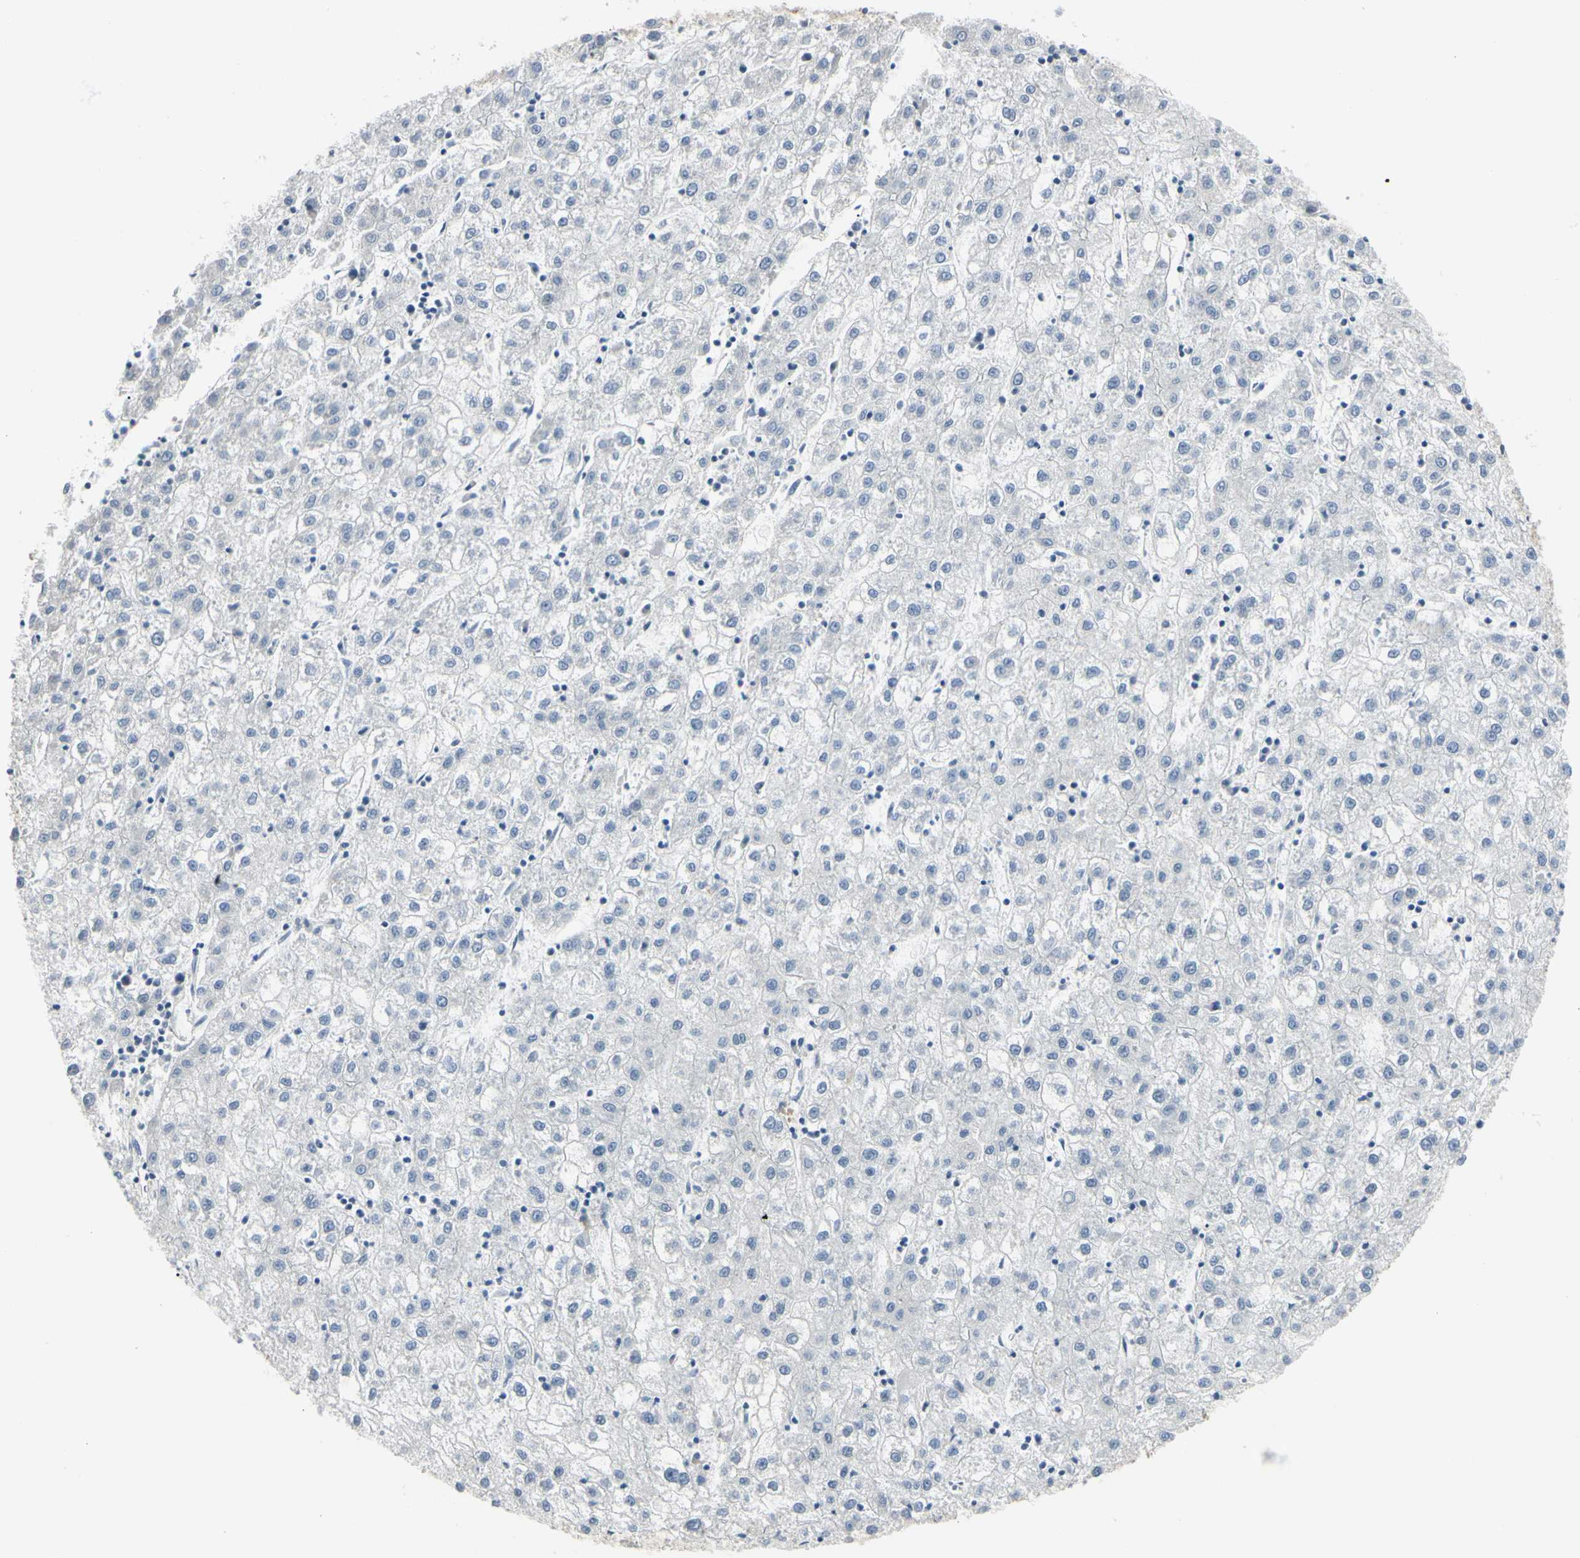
{"staining": {"intensity": "negative", "quantity": "none", "location": "none"}, "tissue": "liver cancer", "cell_type": "Tumor cells", "image_type": "cancer", "snomed": [{"axis": "morphology", "description": "Carcinoma, Hepatocellular, NOS"}, {"axis": "topography", "description": "Liver"}], "caption": "The image reveals no staining of tumor cells in liver hepatocellular carcinoma.", "gene": "NFKB2", "patient": {"sex": "male", "age": 72}}